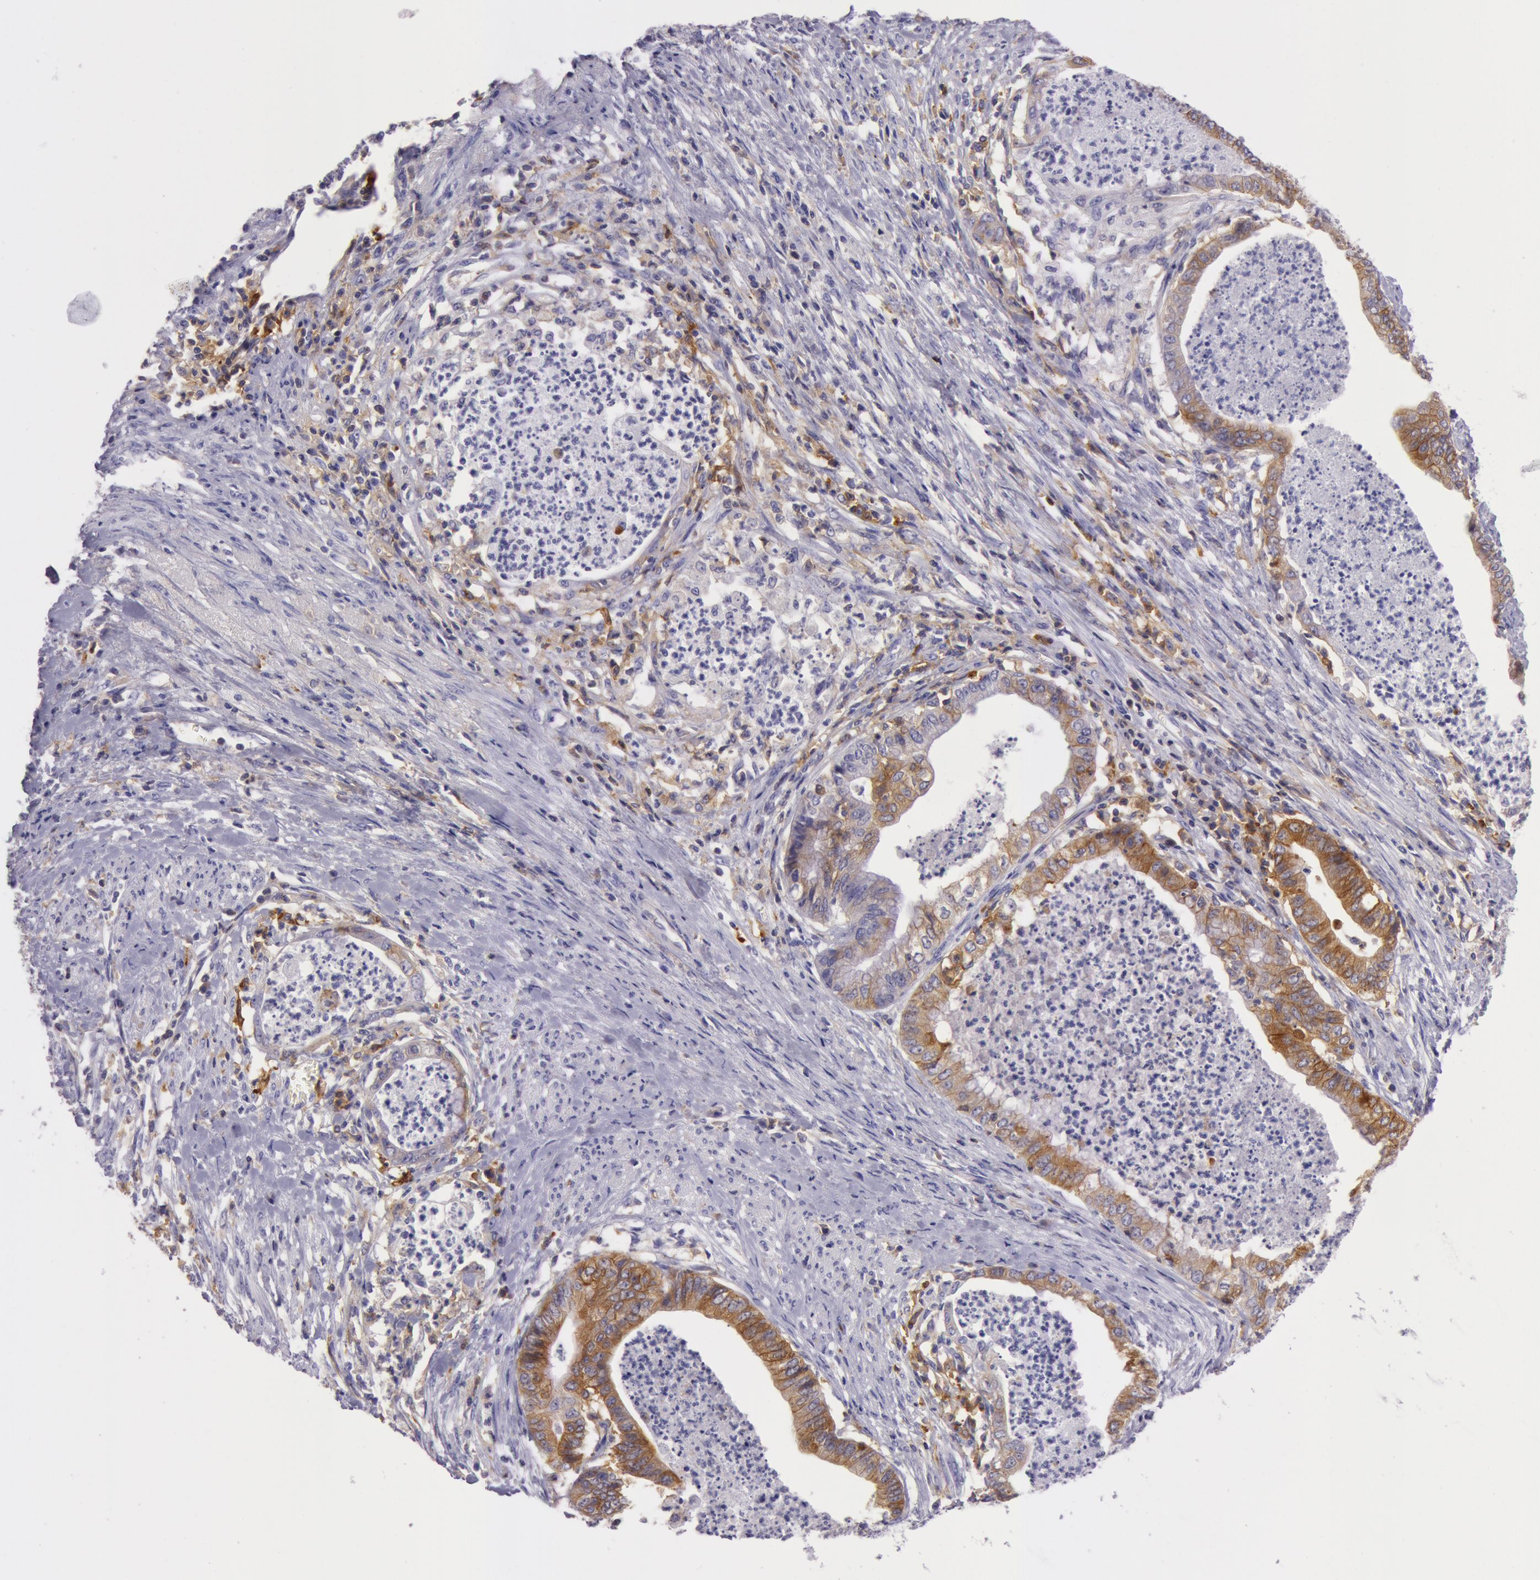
{"staining": {"intensity": "moderate", "quantity": ">75%", "location": "cytoplasmic/membranous"}, "tissue": "endometrial cancer", "cell_type": "Tumor cells", "image_type": "cancer", "snomed": [{"axis": "morphology", "description": "Necrosis, NOS"}, {"axis": "morphology", "description": "Adenocarcinoma, NOS"}, {"axis": "topography", "description": "Endometrium"}], "caption": "Endometrial cancer stained for a protein displays moderate cytoplasmic/membranous positivity in tumor cells.", "gene": "LY75", "patient": {"sex": "female", "age": 79}}